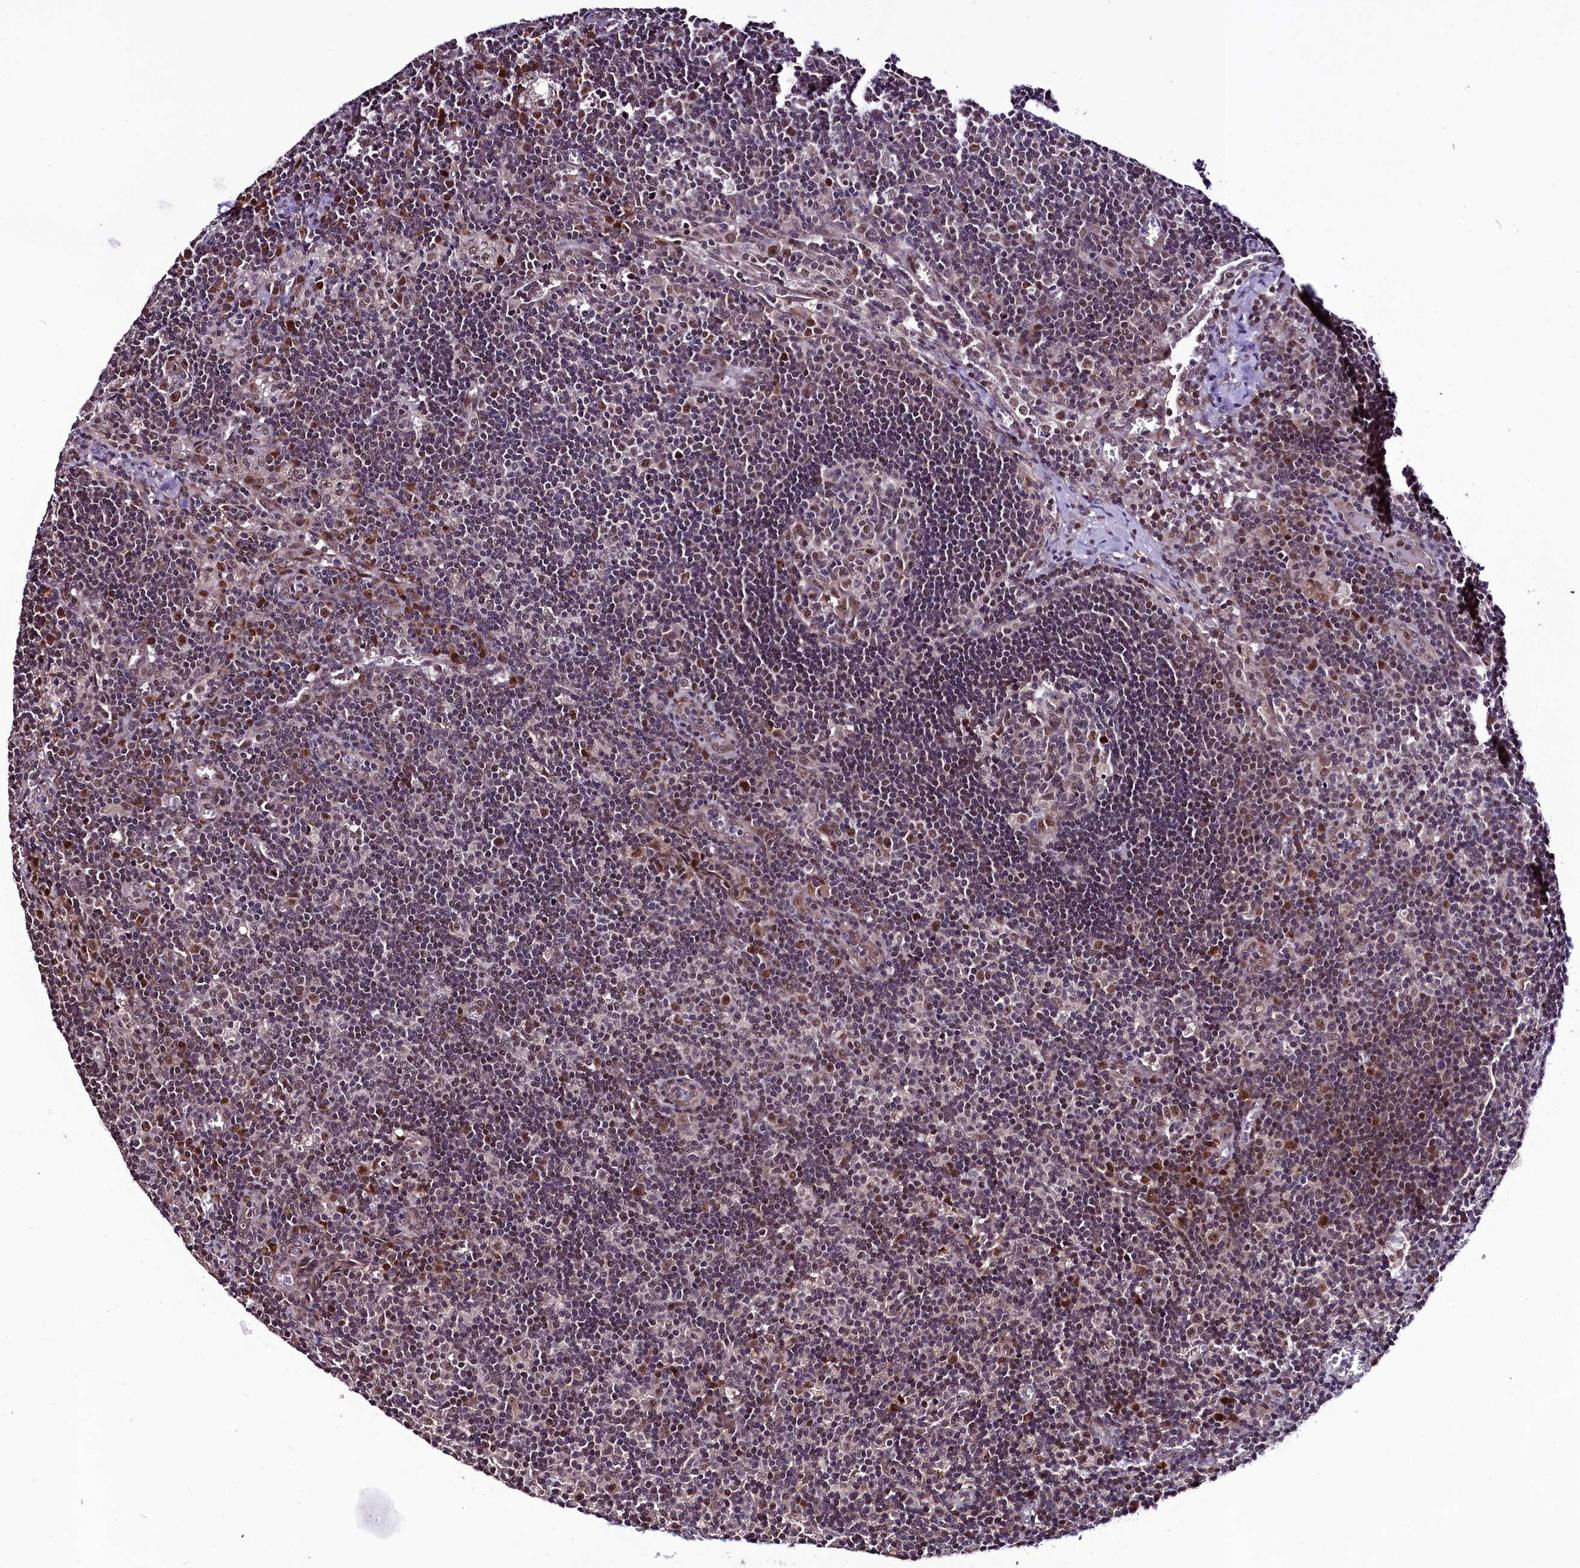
{"staining": {"intensity": "moderate", "quantity": "<25%", "location": "nuclear"}, "tissue": "lymph node", "cell_type": "Germinal center cells", "image_type": "normal", "snomed": [{"axis": "morphology", "description": "Normal tissue, NOS"}, {"axis": "topography", "description": "Lymph node"}], "caption": "This micrograph reveals normal lymph node stained with immunohistochemistry (IHC) to label a protein in brown. The nuclear of germinal center cells show moderate positivity for the protein. Nuclei are counter-stained blue.", "gene": "RPUSD2", "patient": {"sex": "male", "age": 58}}